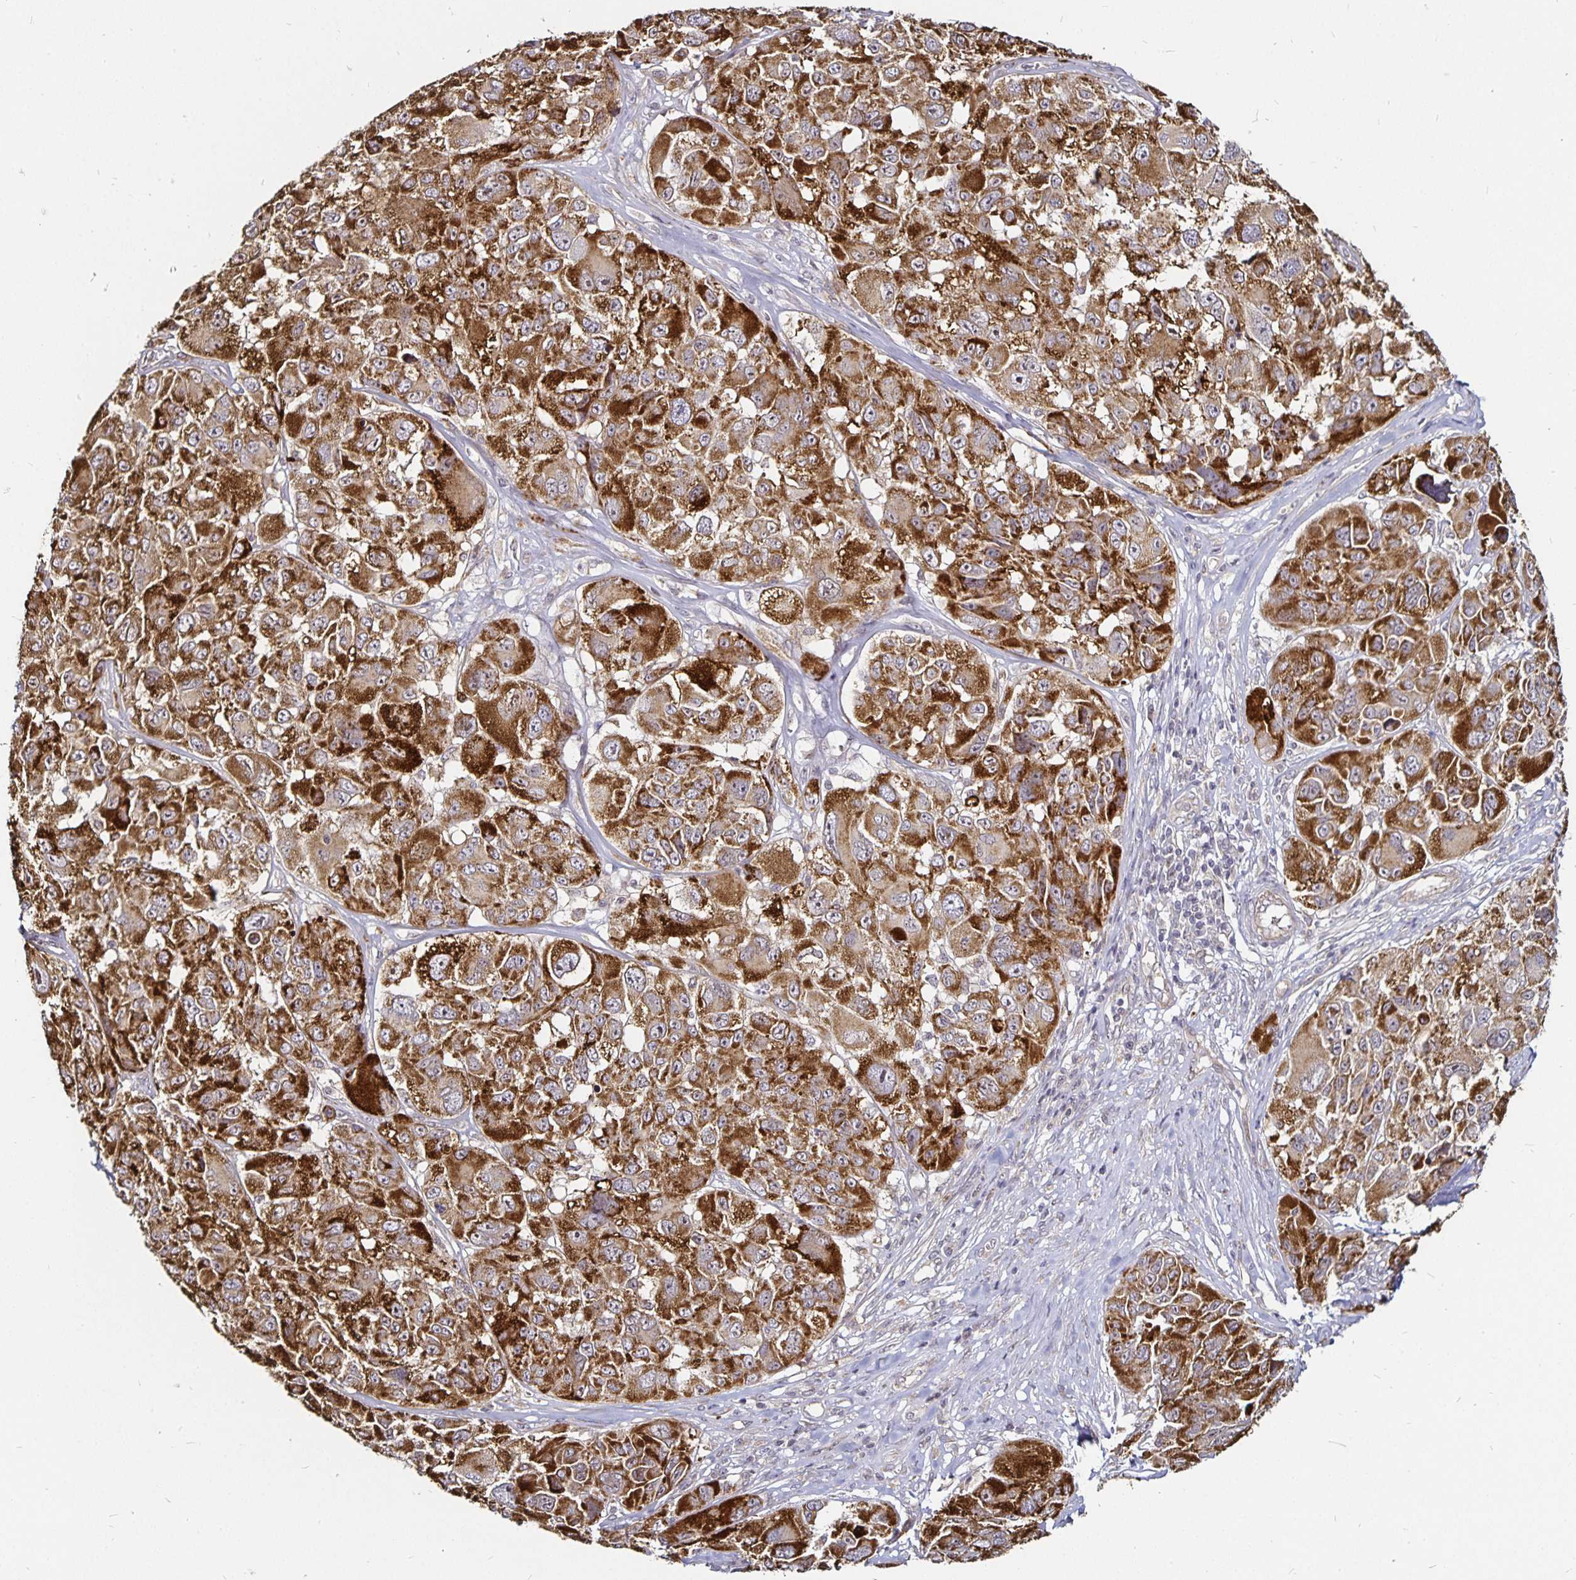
{"staining": {"intensity": "strong", "quantity": "25%-75%", "location": "cytoplasmic/membranous"}, "tissue": "melanoma", "cell_type": "Tumor cells", "image_type": "cancer", "snomed": [{"axis": "morphology", "description": "Malignant melanoma, NOS"}, {"axis": "topography", "description": "Skin"}], "caption": "Protein staining by immunohistochemistry displays strong cytoplasmic/membranous positivity in about 25%-75% of tumor cells in melanoma. Nuclei are stained in blue.", "gene": "CYP27A1", "patient": {"sex": "female", "age": 66}}